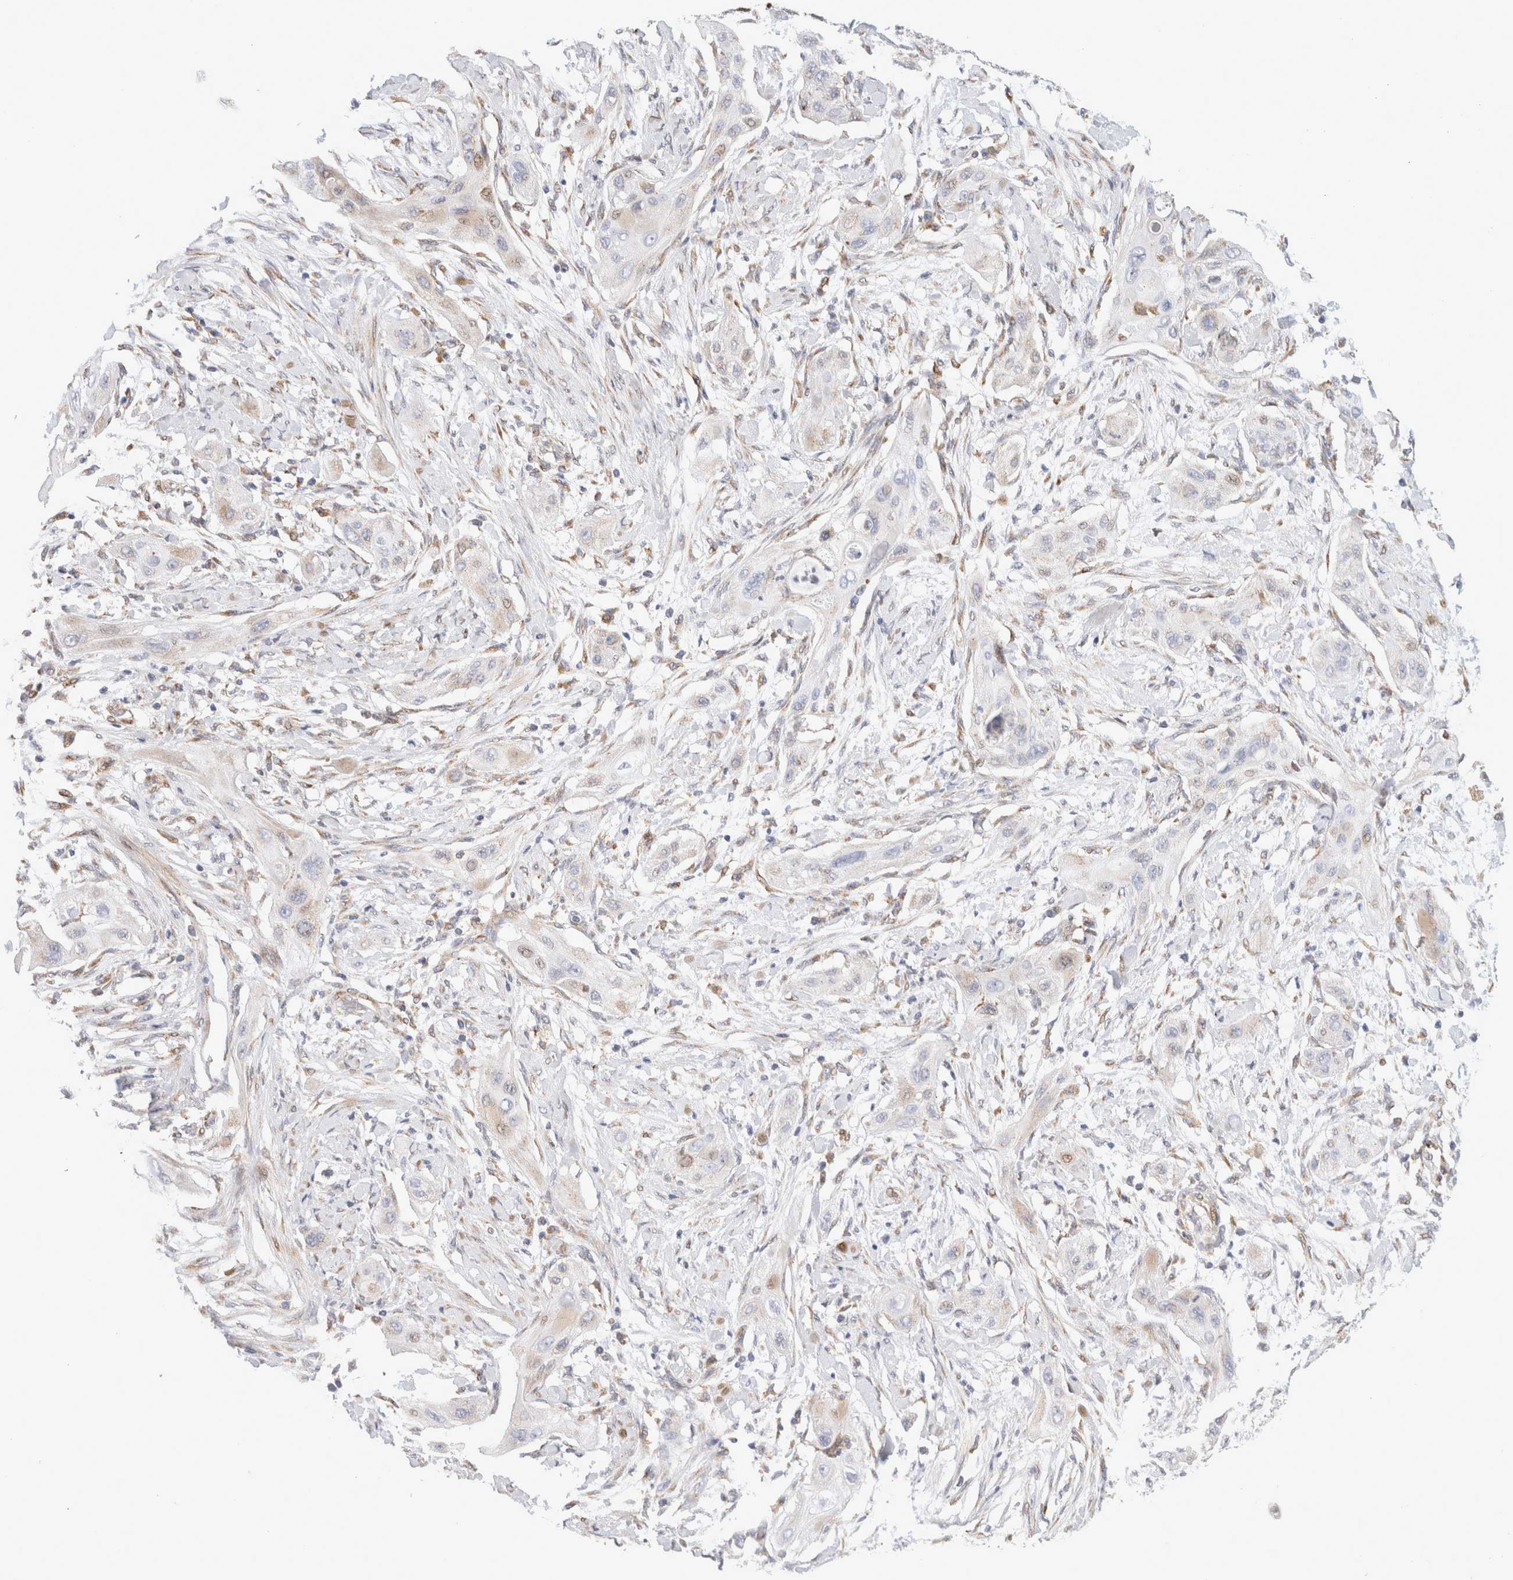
{"staining": {"intensity": "weak", "quantity": "25%-75%", "location": "cytoplasmic/membranous"}, "tissue": "lung cancer", "cell_type": "Tumor cells", "image_type": "cancer", "snomed": [{"axis": "morphology", "description": "Squamous cell carcinoma, NOS"}, {"axis": "topography", "description": "Lung"}], "caption": "Protein staining of lung cancer tissue shows weak cytoplasmic/membranous positivity in approximately 25%-75% of tumor cells.", "gene": "MCFD2", "patient": {"sex": "female", "age": 47}}